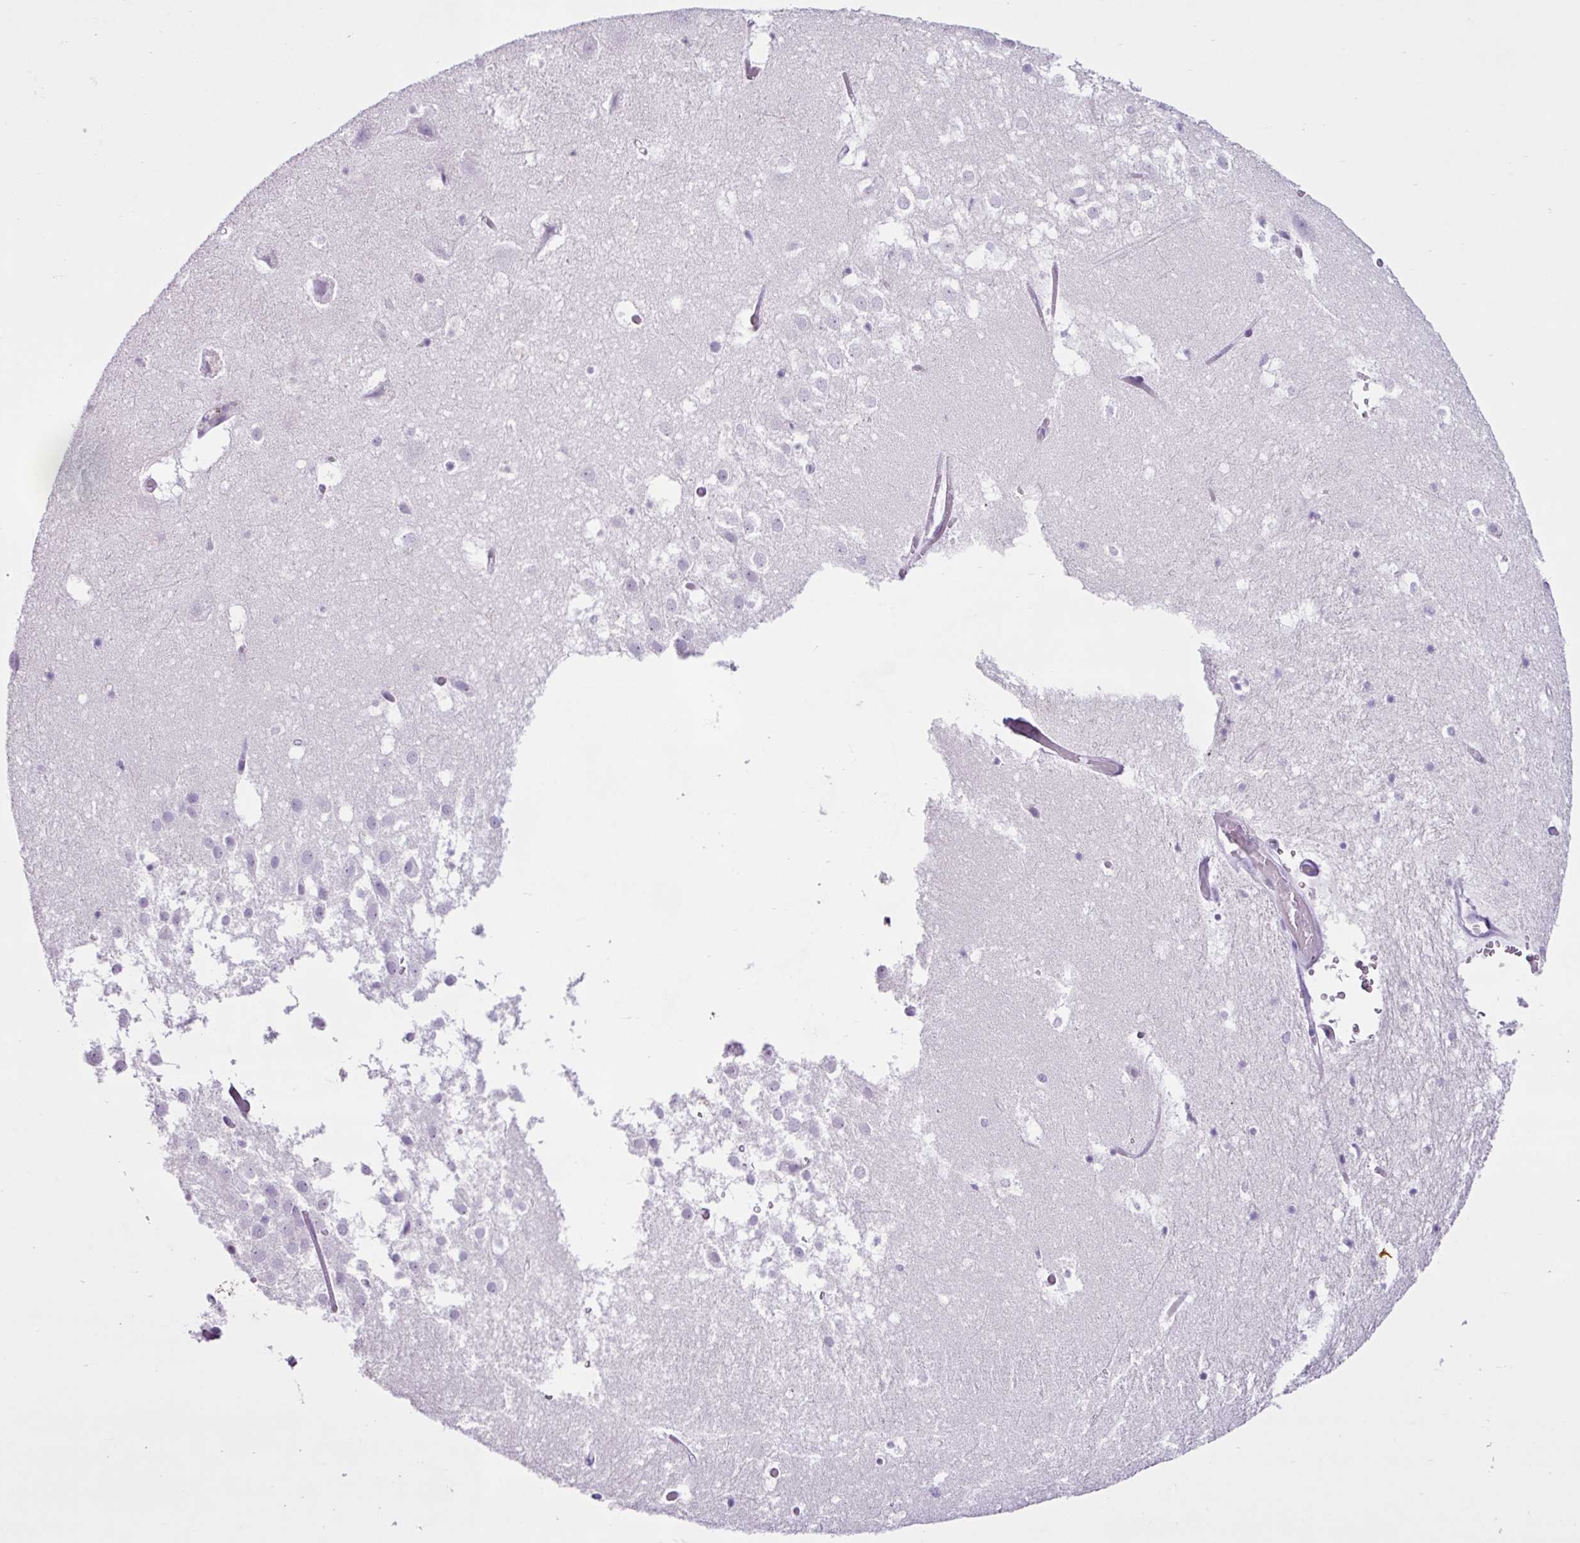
{"staining": {"intensity": "negative", "quantity": "none", "location": "none"}, "tissue": "hippocampus", "cell_type": "Glial cells", "image_type": "normal", "snomed": [{"axis": "morphology", "description": "Normal tissue, NOS"}, {"axis": "topography", "description": "Hippocampus"}], "caption": "Micrograph shows no protein expression in glial cells of benign hippocampus.", "gene": "PGR", "patient": {"sex": "female", "age": 52}}